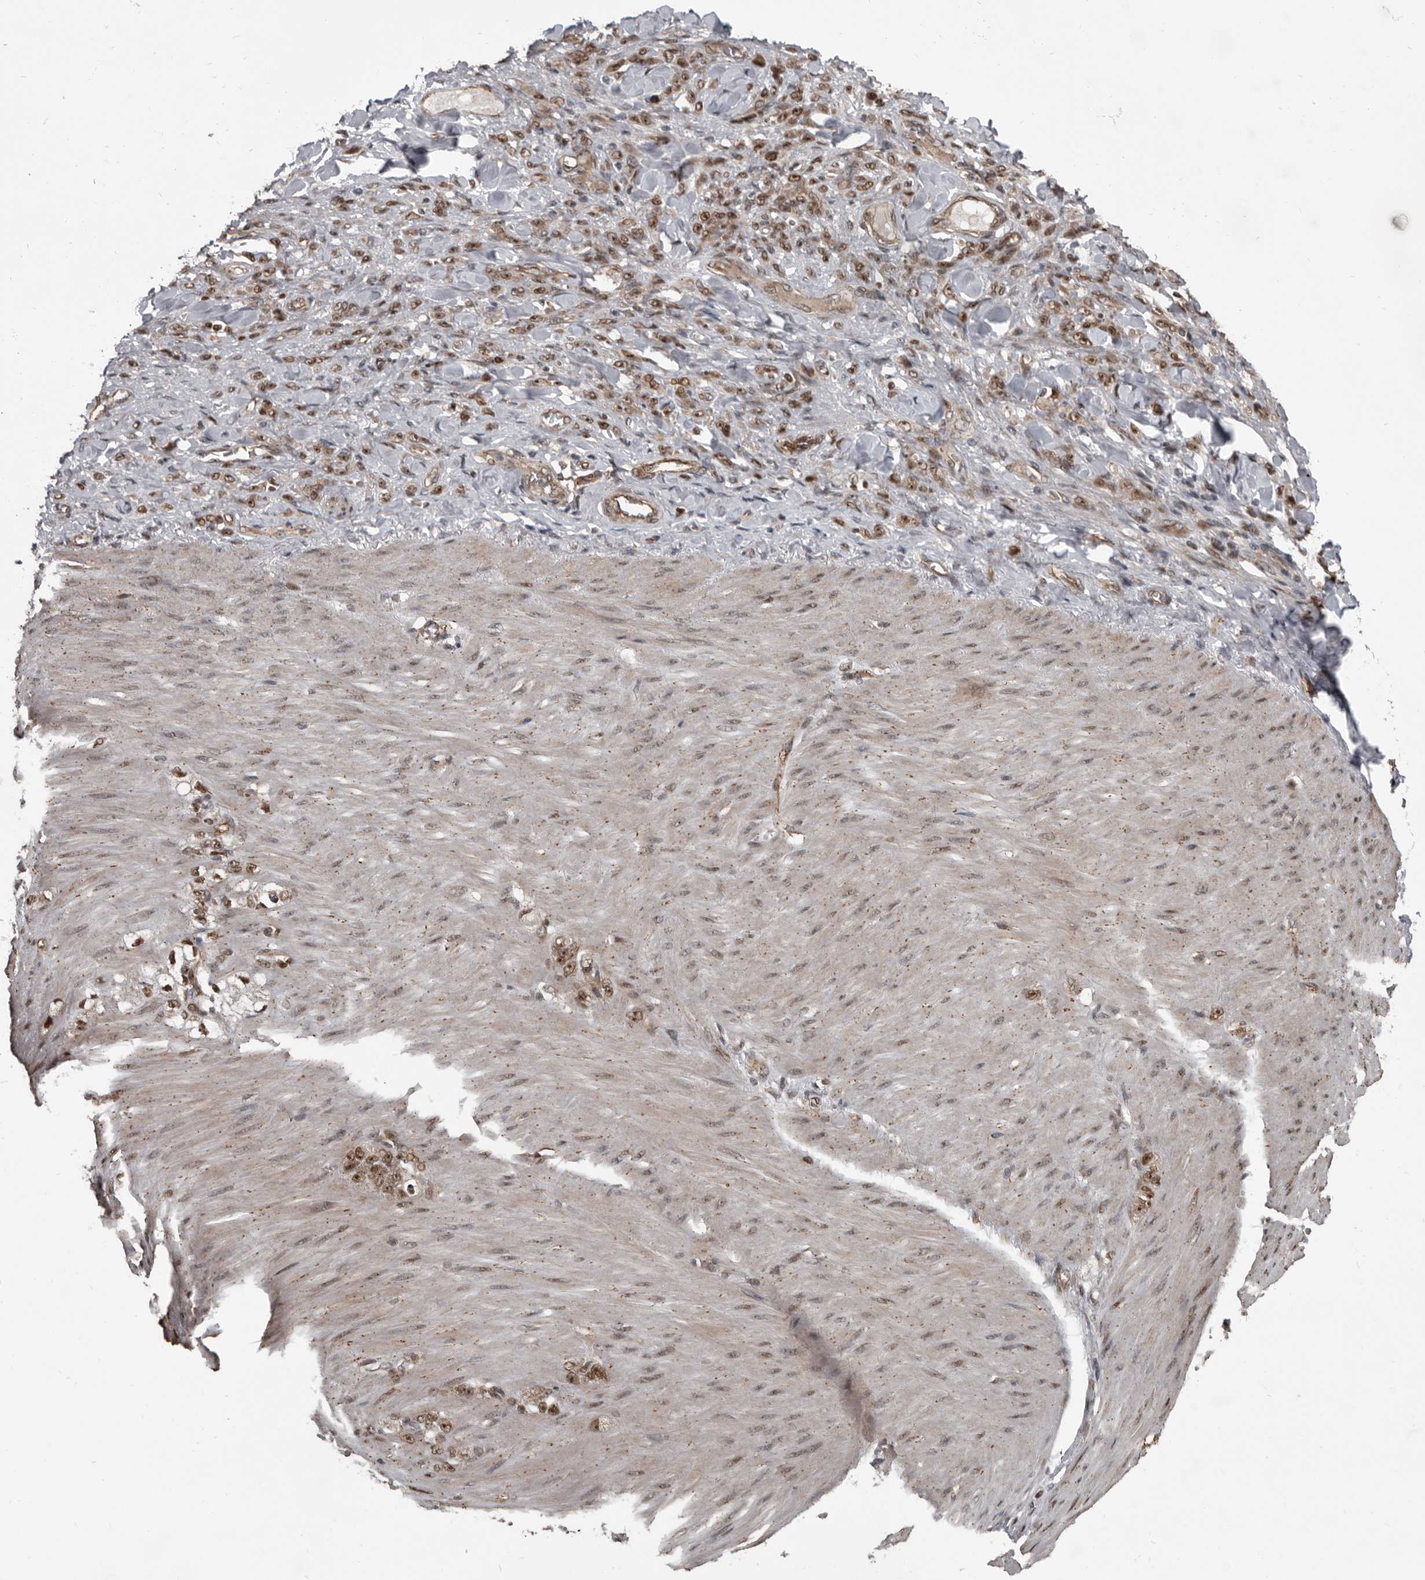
{"staining": {"intensity": "moderate", "quantity": ">75%", "location": "nuclear"}, "tissue": "stomach cancer", "cell_type": "Tumor cells", "image_type": "cancer", "snomed": [{"axis": "morphology", "description": "Normal tissue, NOS"}, {"axis": "morphology", "description": "Adenocarcinoma, NOS"}, {"axis": "topography", "description": "Stomach"}], "caption": "Immunohistochemical staining of human adenocarcinoma (stomach) shows medium levels of moderate nuclear expression in approximately >75% of tumor cells.", "gene": "CHD1L", "patient": {"sex": "male", "age": 82}}